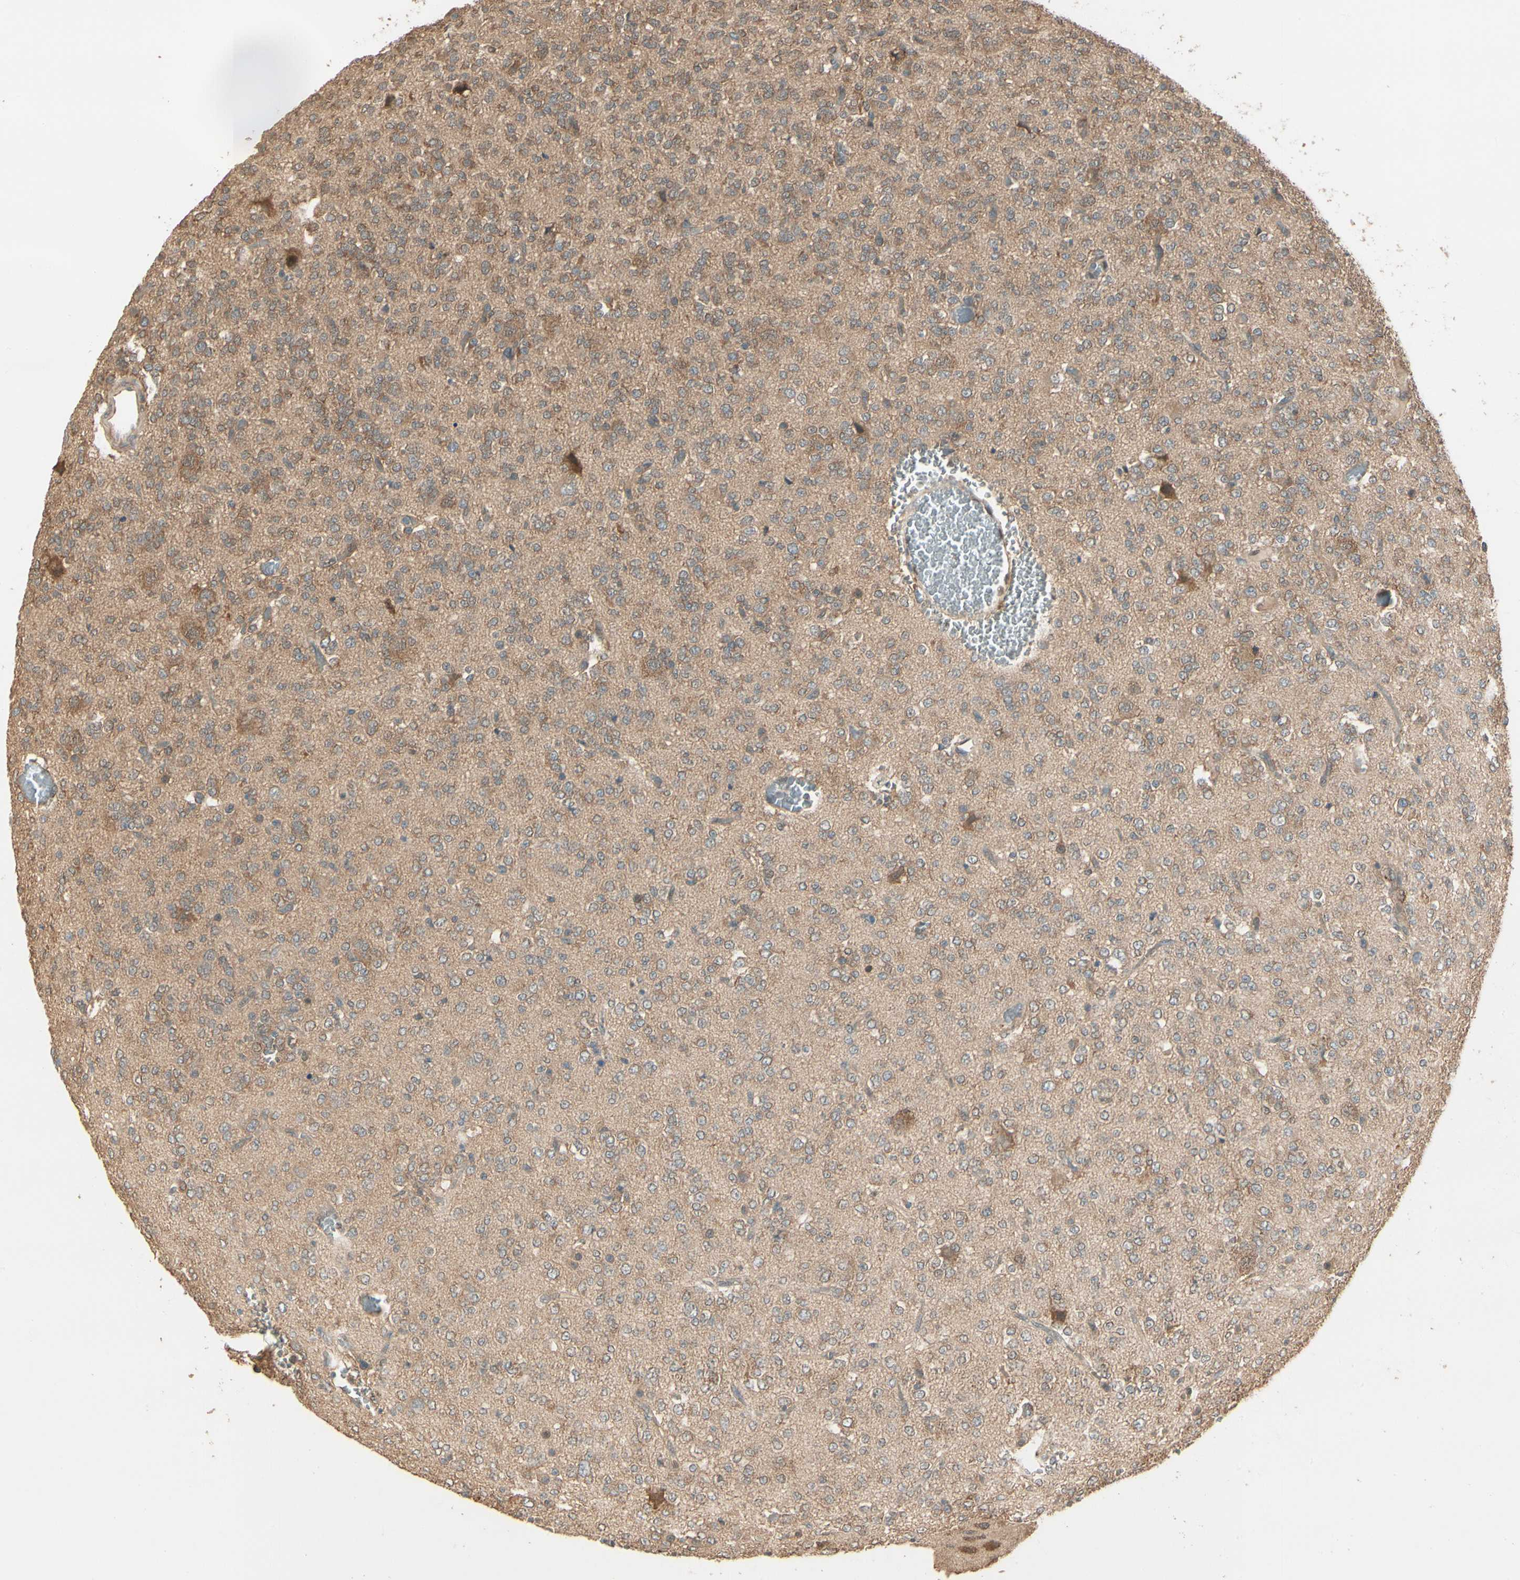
{"staining": {"intensity": "moderate", "quantity": ">75%", "location": "cytoplasmic/membranous"}, "tissue": "glioma", "cell_type": "Tumor cells", "image_type": "cancer", "snomed": [{"axis": "morphology", "description": "Glioma, malignant, Low grade"}, {"axis": "topography", "description": "Brain"}], "caption": "This is an image of immunohistochemistry staining of glioma, which shows moderate staining in the cytoplasmic/membranous of tumor cells.", "gene": "CCT7", "patient": {"sex": "male", "age": 38}}